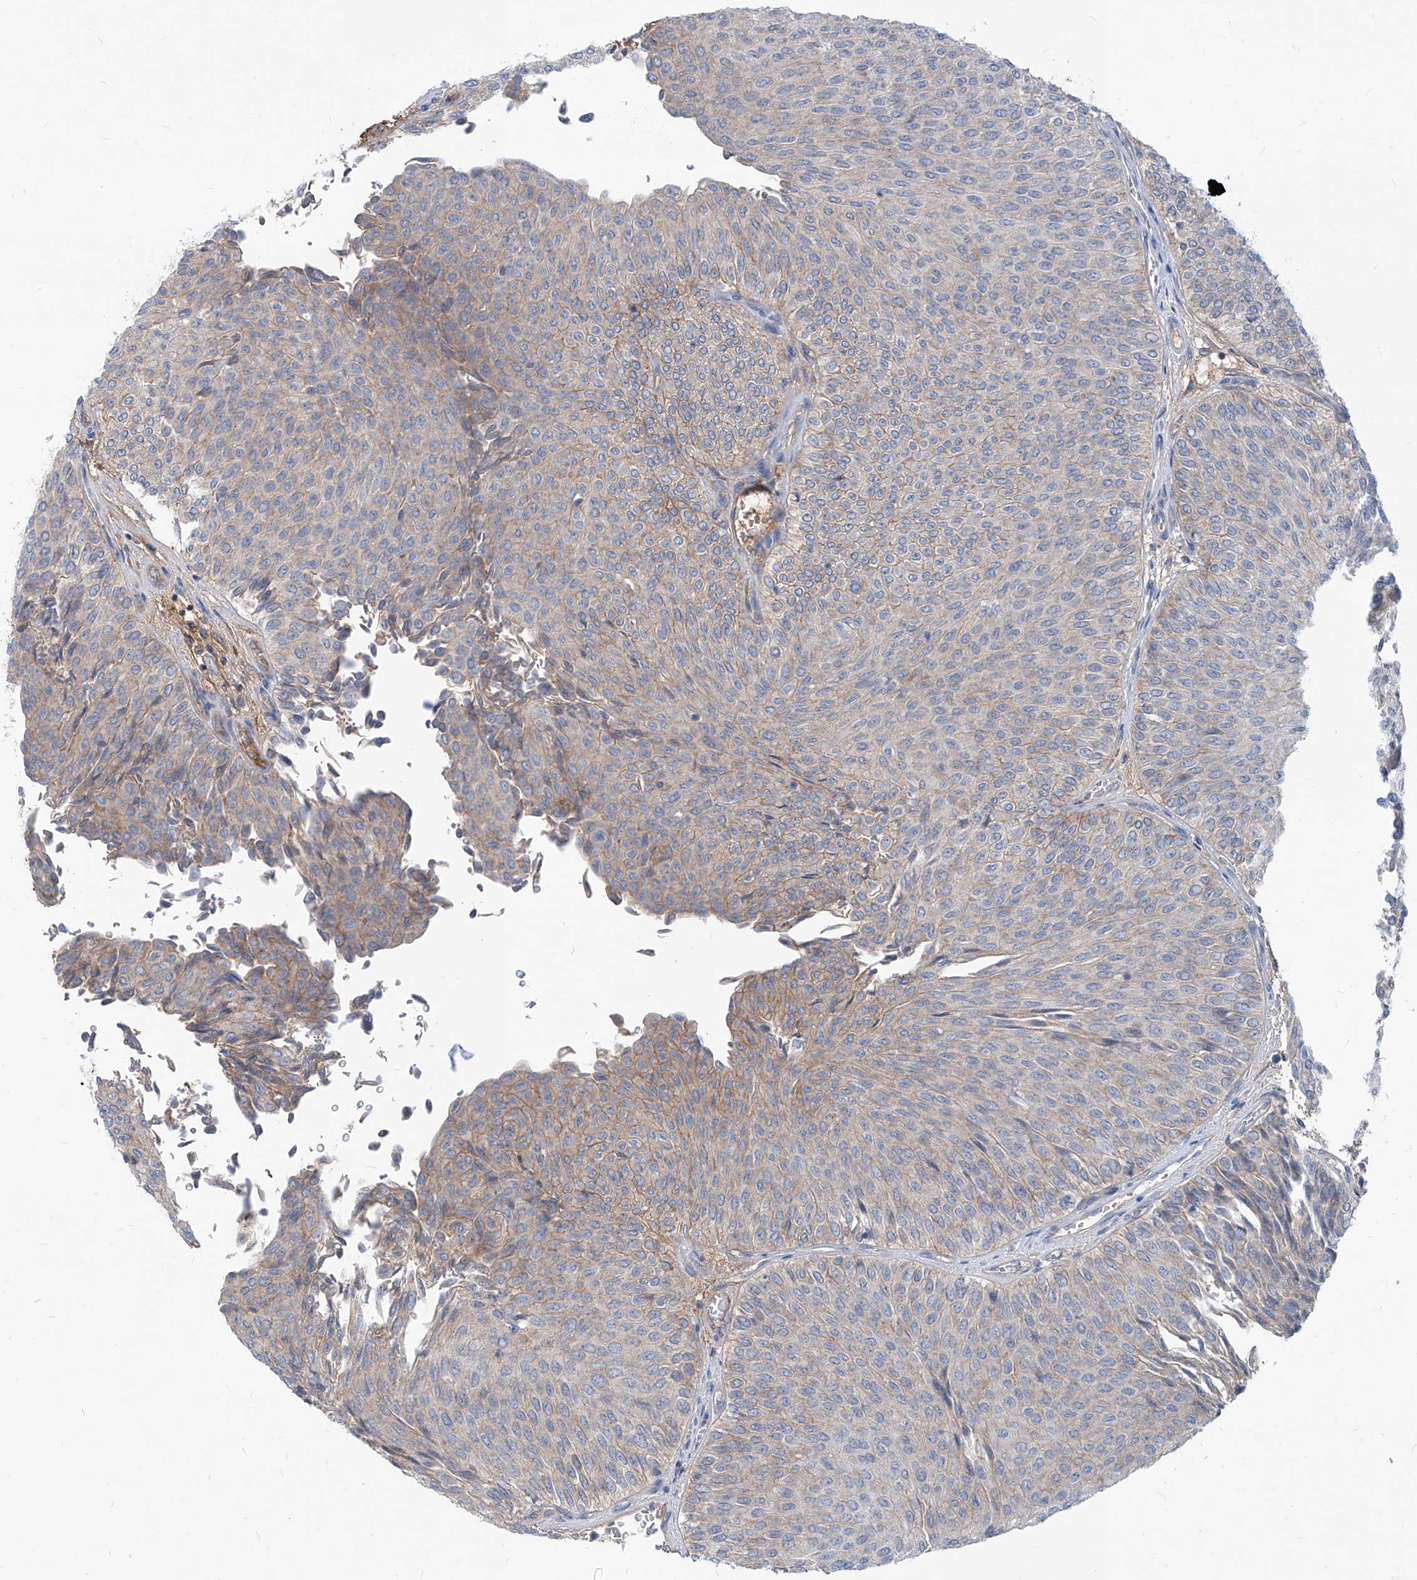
{"staining": {"intensity": "weak", "quantity": "25%-75%", "location": "cytoplasmic/membranous"}, "tissue": "urothelial cancer", "cell_type": "Tumor cells", "image_type": "cancer", "snomed": [{"axis": "morphology", "description": "Urothelial carcinoma, Low grade"}, {"axis": "topography", "description": "Urinary bladder"}], "caption": "An image of urothelial cancer stained for a protein shows weak cytoplasmic/membranous brown staining in tumor cells. The staining is performed using DAB (3,3'-diaminobenzidine) brown chromogen to label protein expression. The nuclei are counter-stained blue using hematoxylin.", "gene": "AKAP10", "patient": {"sex": "male", "age": 78}}